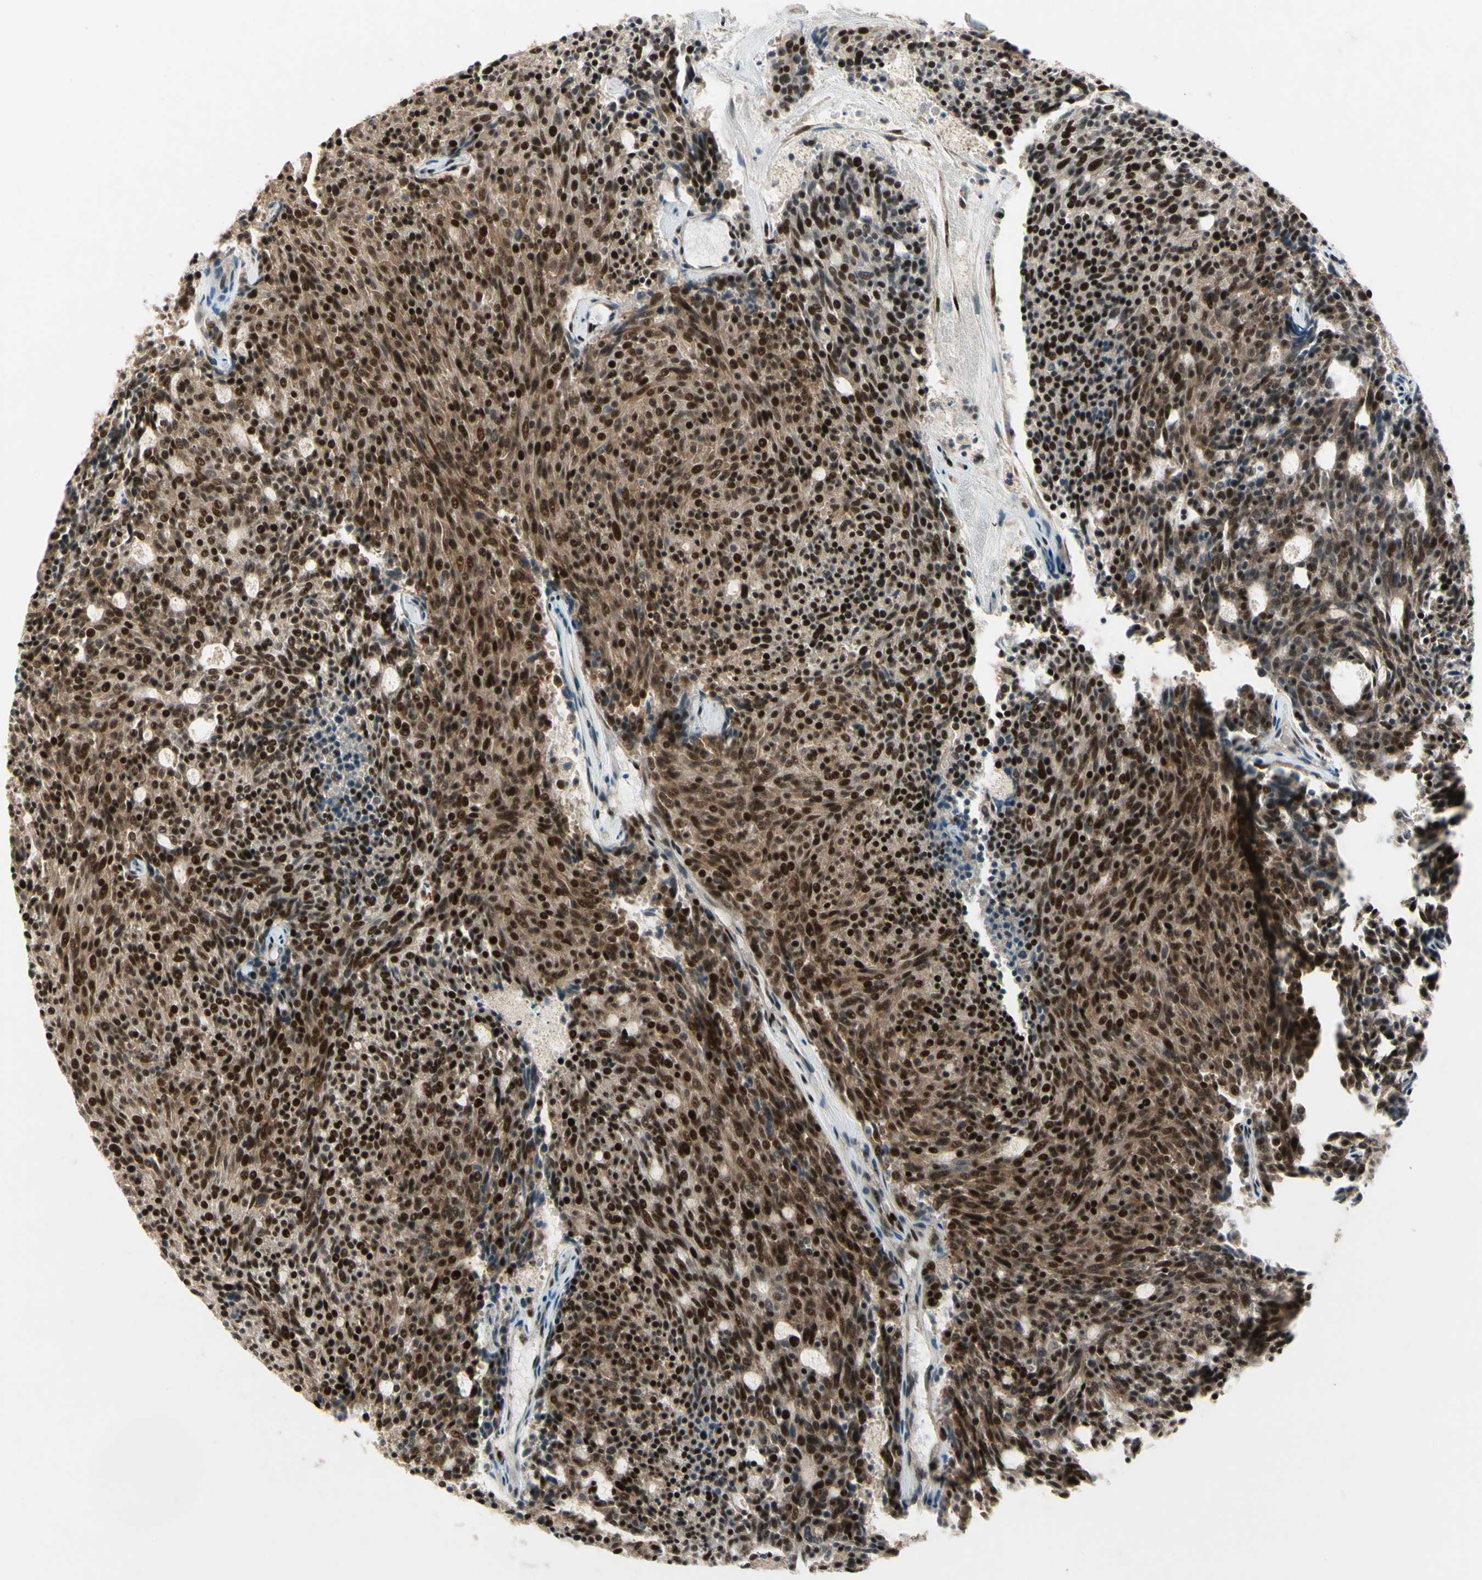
{"staining": {"intensity": "strong", "quantity": ">75%", "location": "cytoplasmic/membranous,nuclear"}, "tissue": "carcinoid", "cell_type": "Tumor cells", "image_type": "cancer", "snomed": [{"axis": "morphology", "description": "Carcinoid, malignant, NOS"}, {"axis": "topography", "description": "Pancreas"}], "caption": "Carcinoid (malignant) stained for a protein (brown) demonstrates strong cytoplasmic/membranous and nuclear positive positivity in about >75% of tumor cells.", "gene": "CDK11A", "patient": {"sex": "female", "age": 54}}